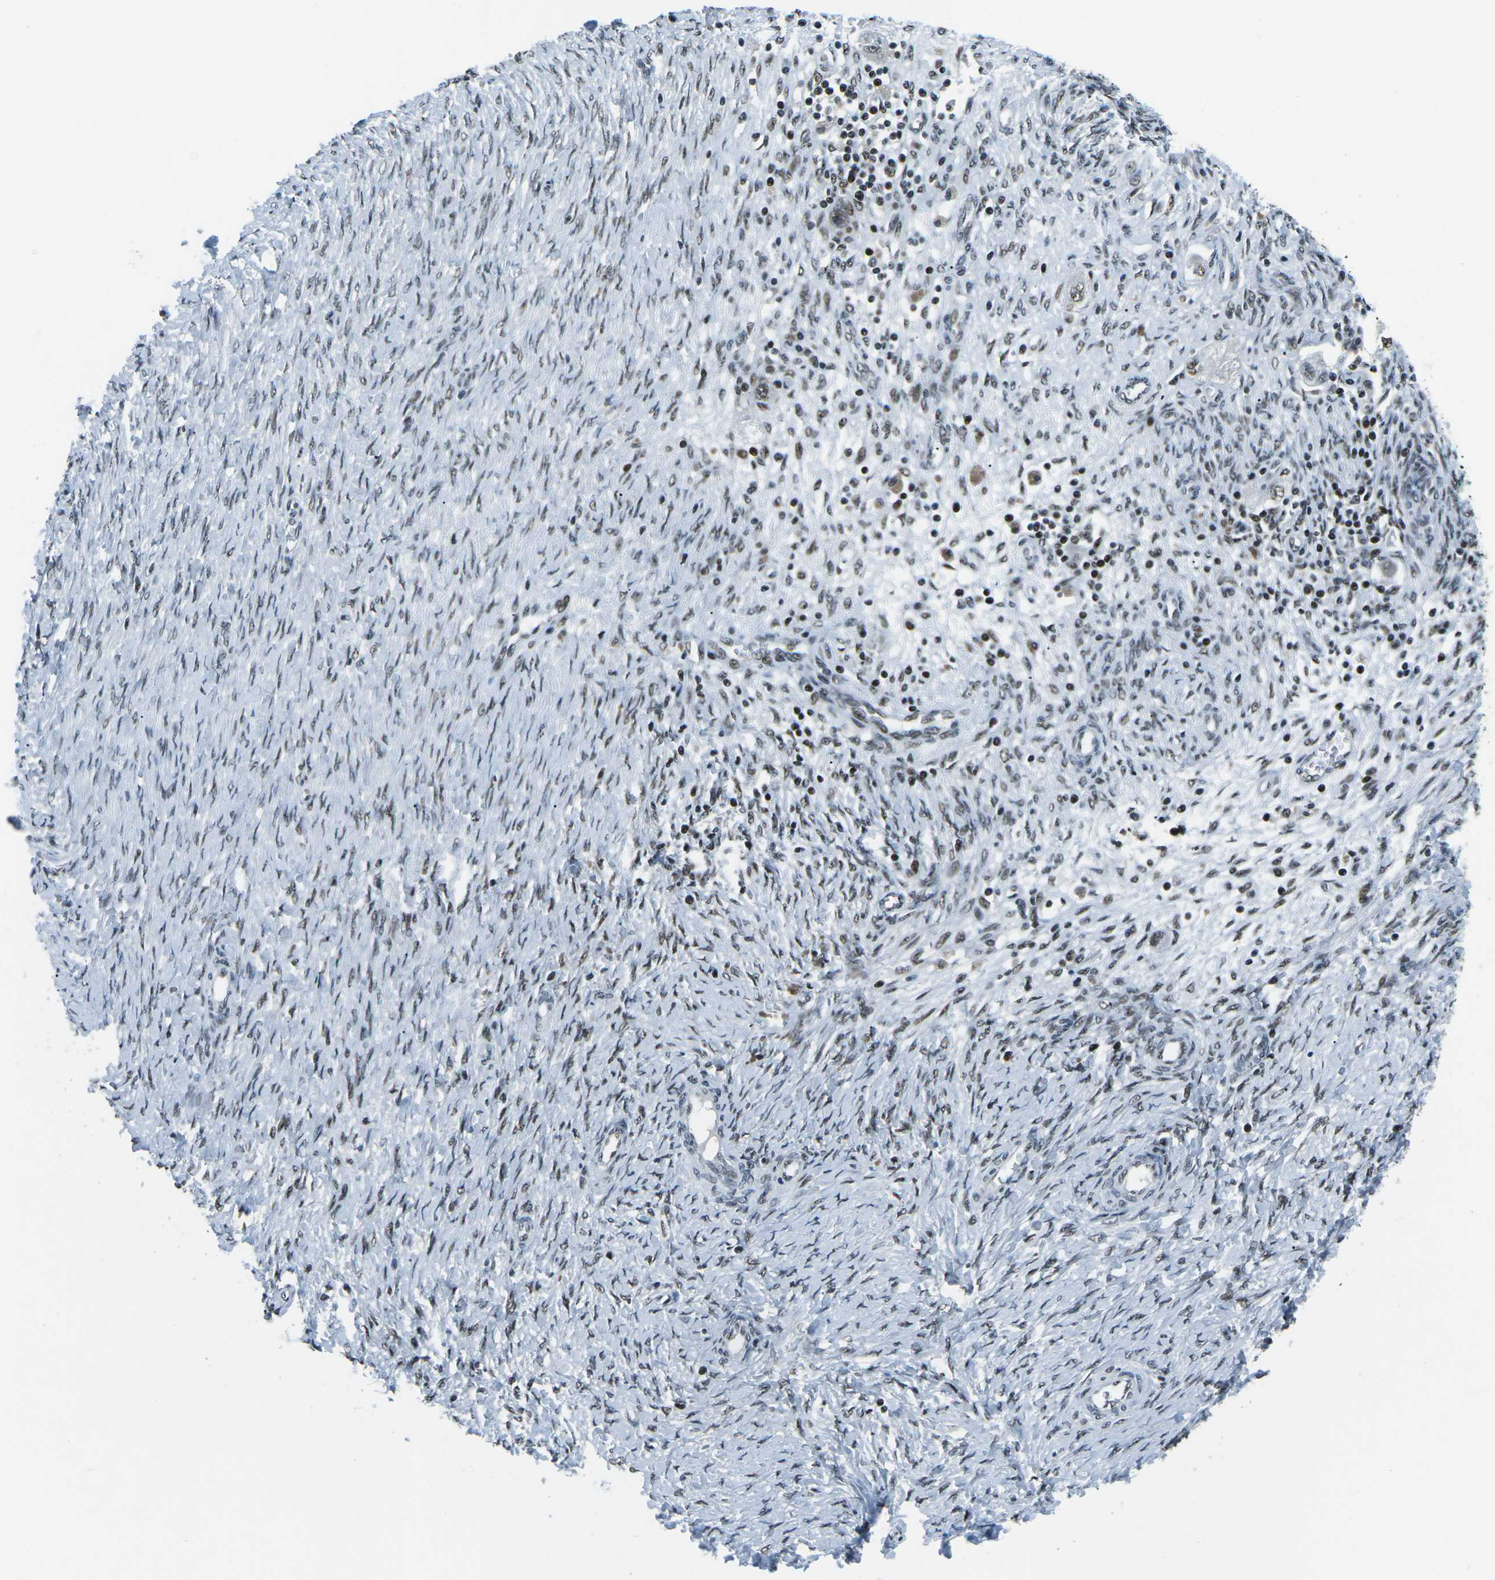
{"staining": {"intensity": "weak", "quantity": ">75%", "location": "nuclear"}, "tissue": "ovarian cancer", "cell_type": "Tumor cells", "image_type": "cancer", "snomed": [{"axis": "morphology", "description": "Carcinoma, NOS"}, {"axis": "morphology", "description": "Cystadenocarcinoma, serous, NOS"}, {"axis": "topography", "description": "Ovary"}], "caption": "Immunohistochemical staining of human ovarian carcinoma displays low levels of weak nuclear protein staining in about >75% of tumor cells.", "gene": "RBL2", "patient": {"sex": "female", "age": 69}}